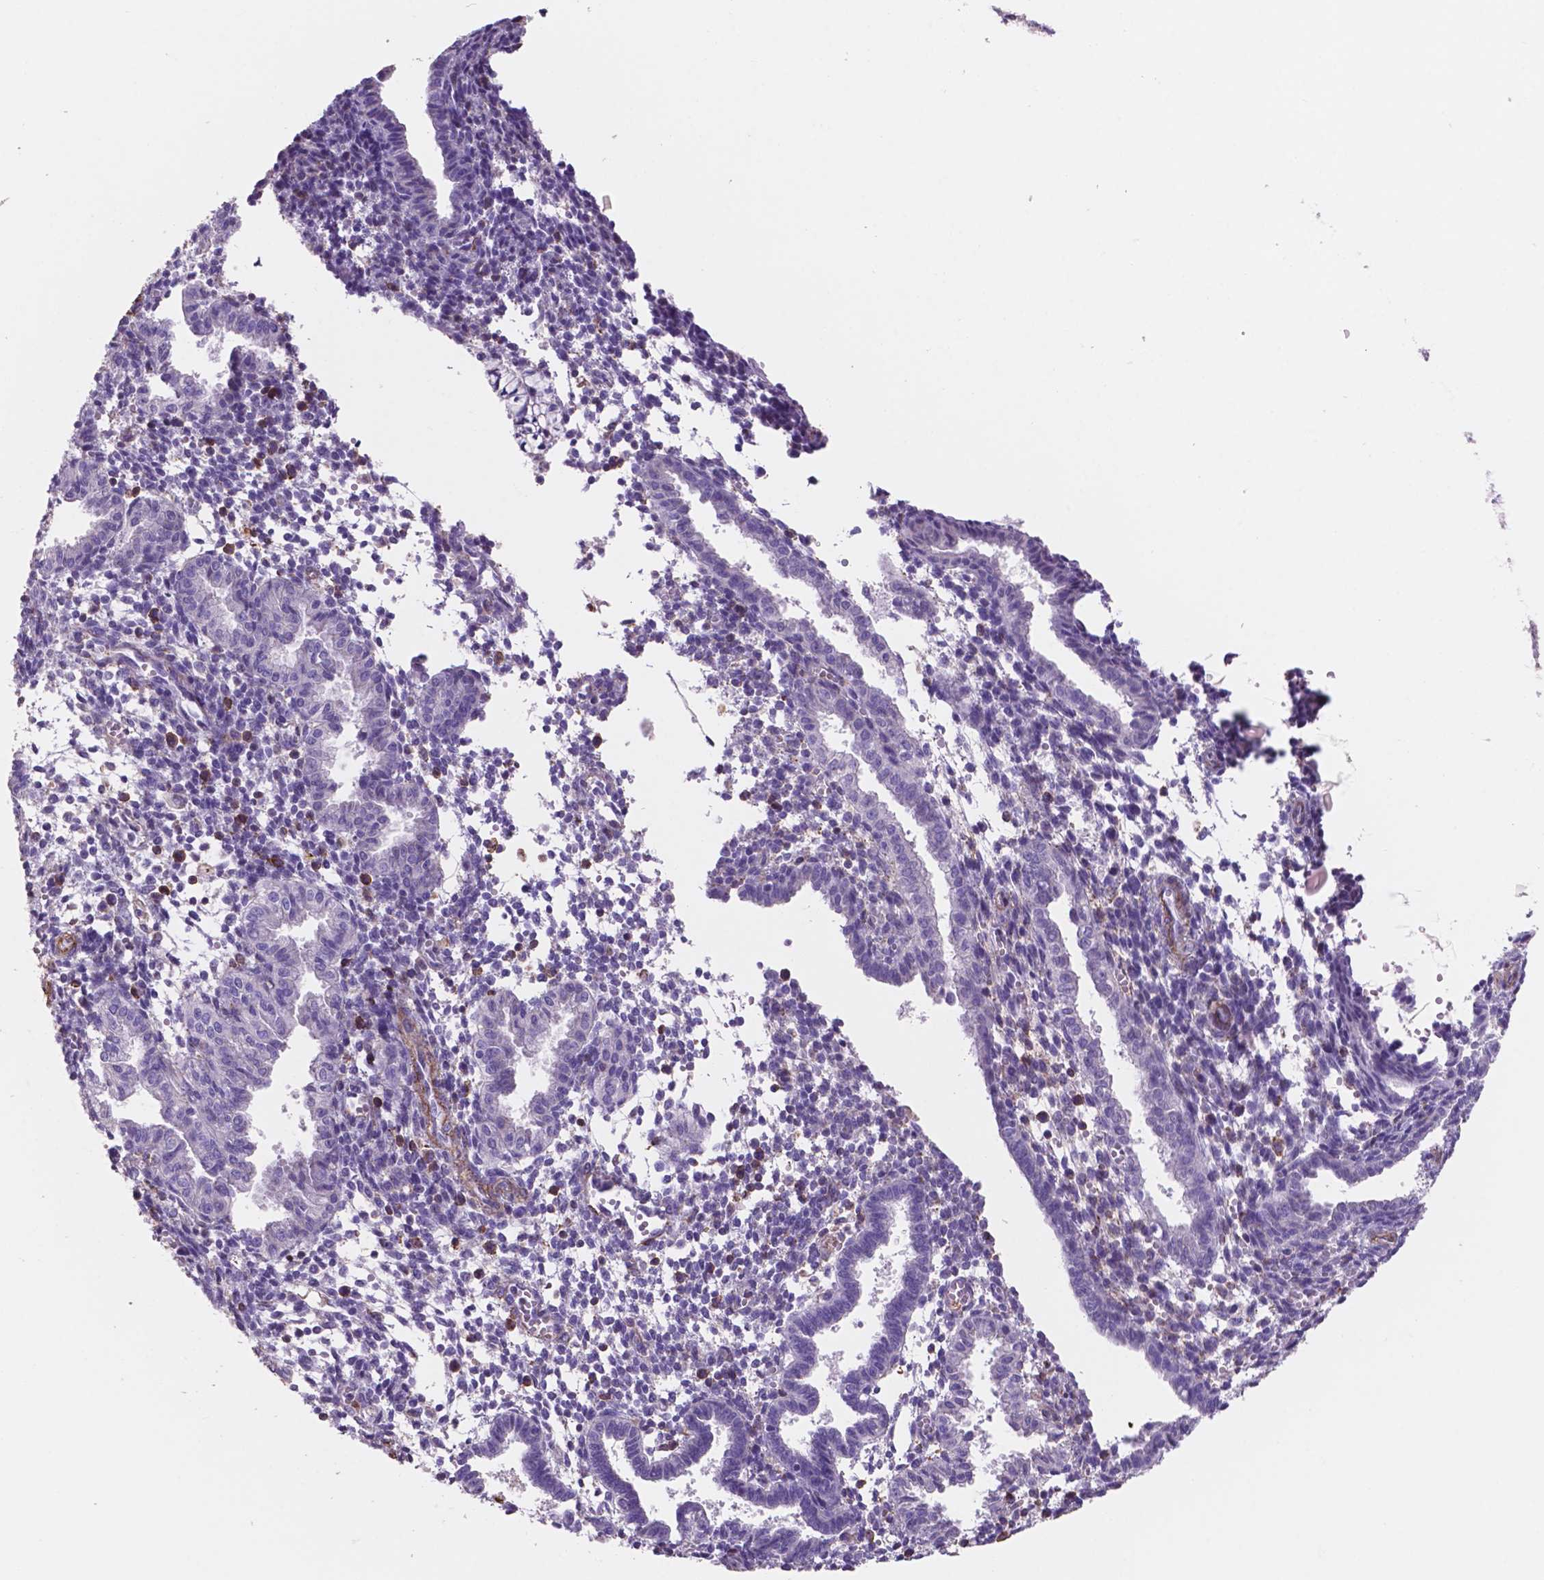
{"staining": {"intensity": "negative", "quantity": "none", "location": "none"}, "tissue": "endometrium", "cell_type": "Cells in endometrial stroma", "image_type": "normal", "snomed": [{"axis": "morphology", "description": "Normal tissue, NOS"}, {"axis": "topography", "description": "Endometrium"}], "caption": "Immunohistochemical staining of normal endometrium shows no significant positivity in cells in endometrial stroma.", "gene": "TOR2A", "patient": {"sex": "female", "age": 37}}